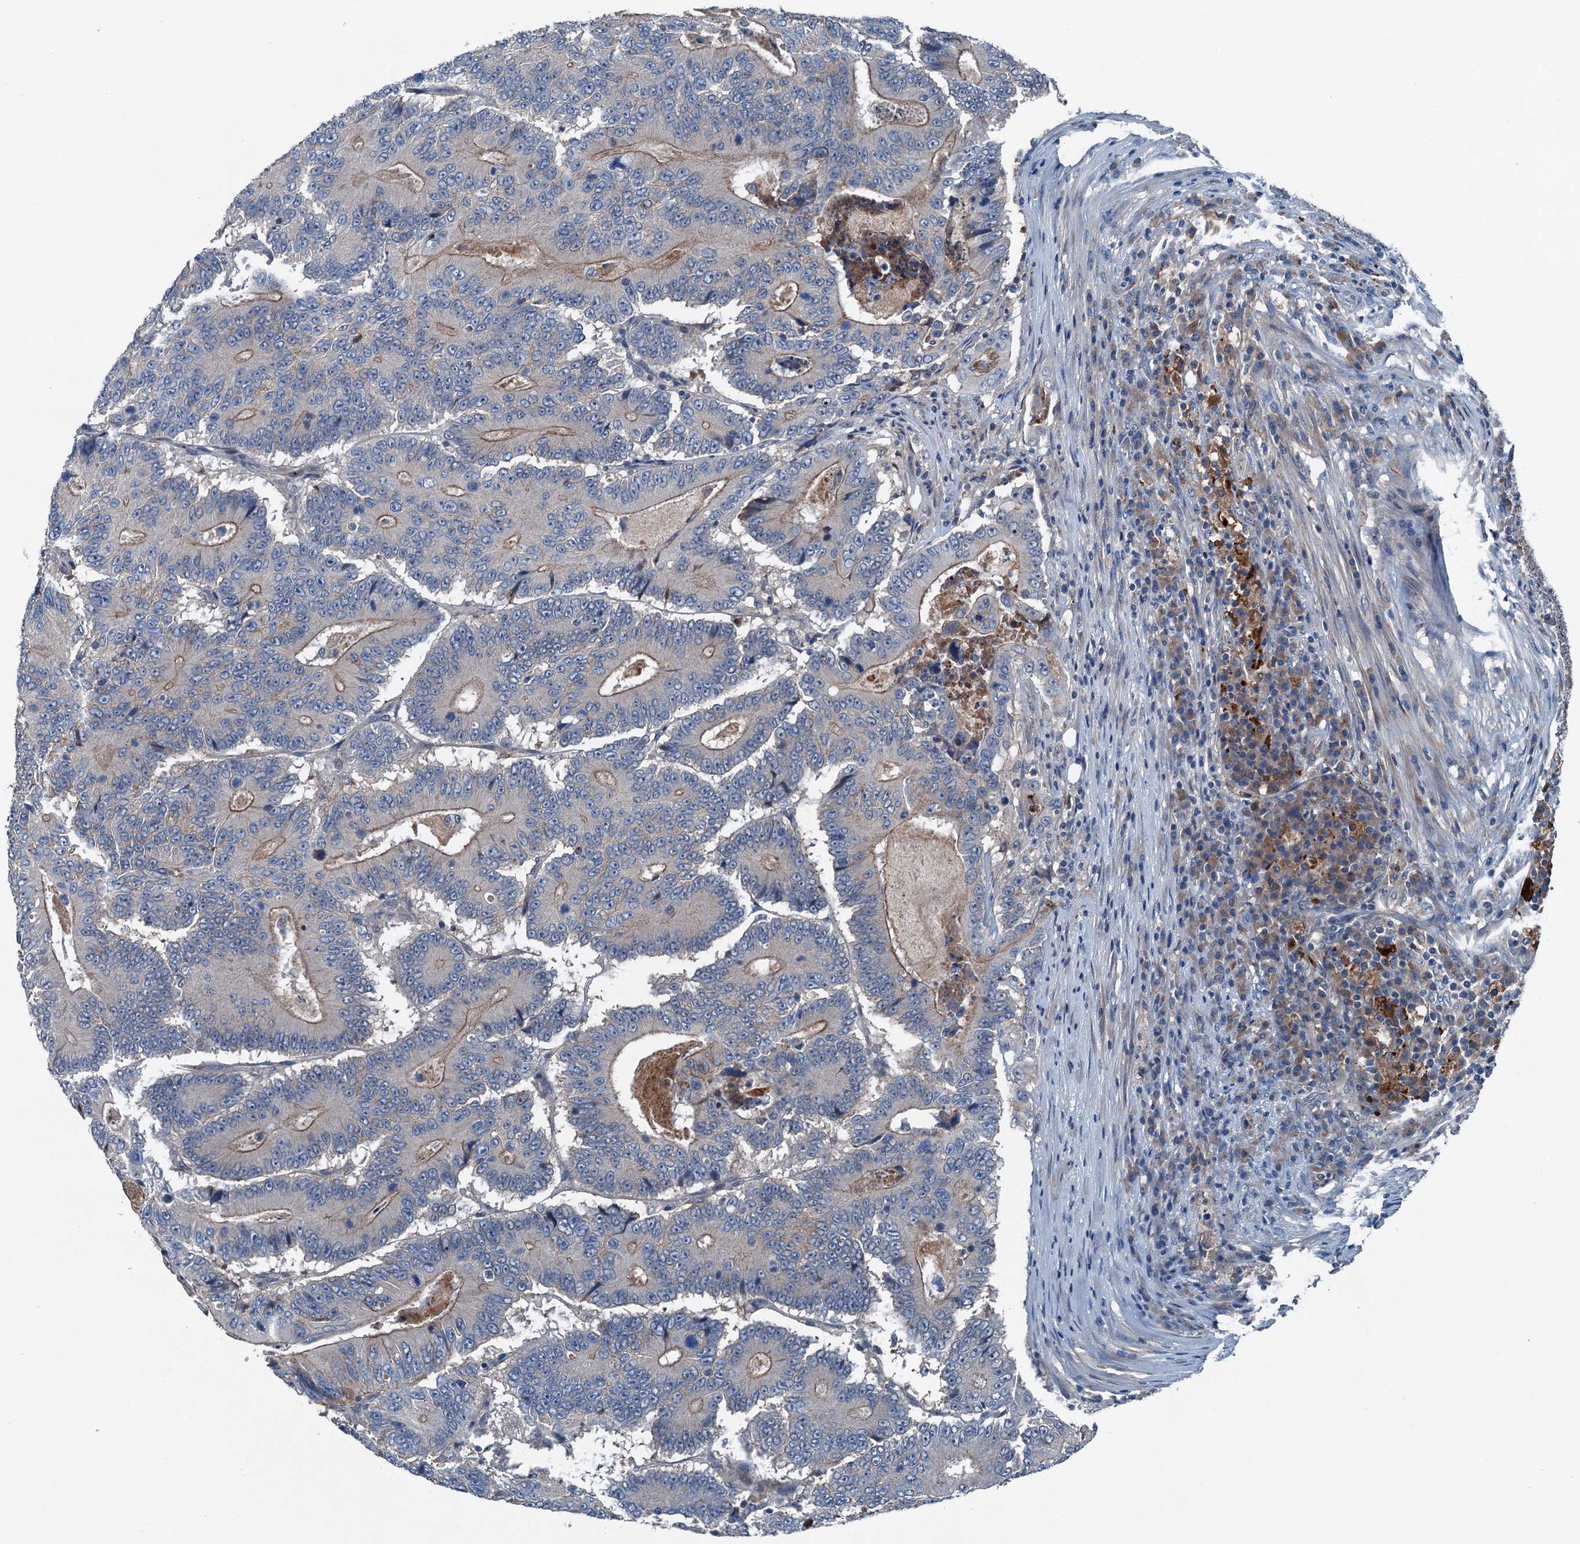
{"staining": {"intensity": "moderate", "quantity": "<25%", "location": "cytoplasmic/membranous"}, "tissue": "colorectal cancer", "cell_type": "Tumor cells", "image_type": "cancer", "snomed": [{"axis": "morphology", "description": "Adenocarcinoma, NOS"}, {"axis": "topography", "description": "Colon"}], "caption": "Protein expression analysis of colorectal adenocarcinoma demonstrates moderate cytoplasmic/membranous positivity in approximately <25% of tumor cells. (IHC, brightfield microscopy, high magnification).", "gene": "SLC2A10", "patient": {"sex": "male", "age": 83}}